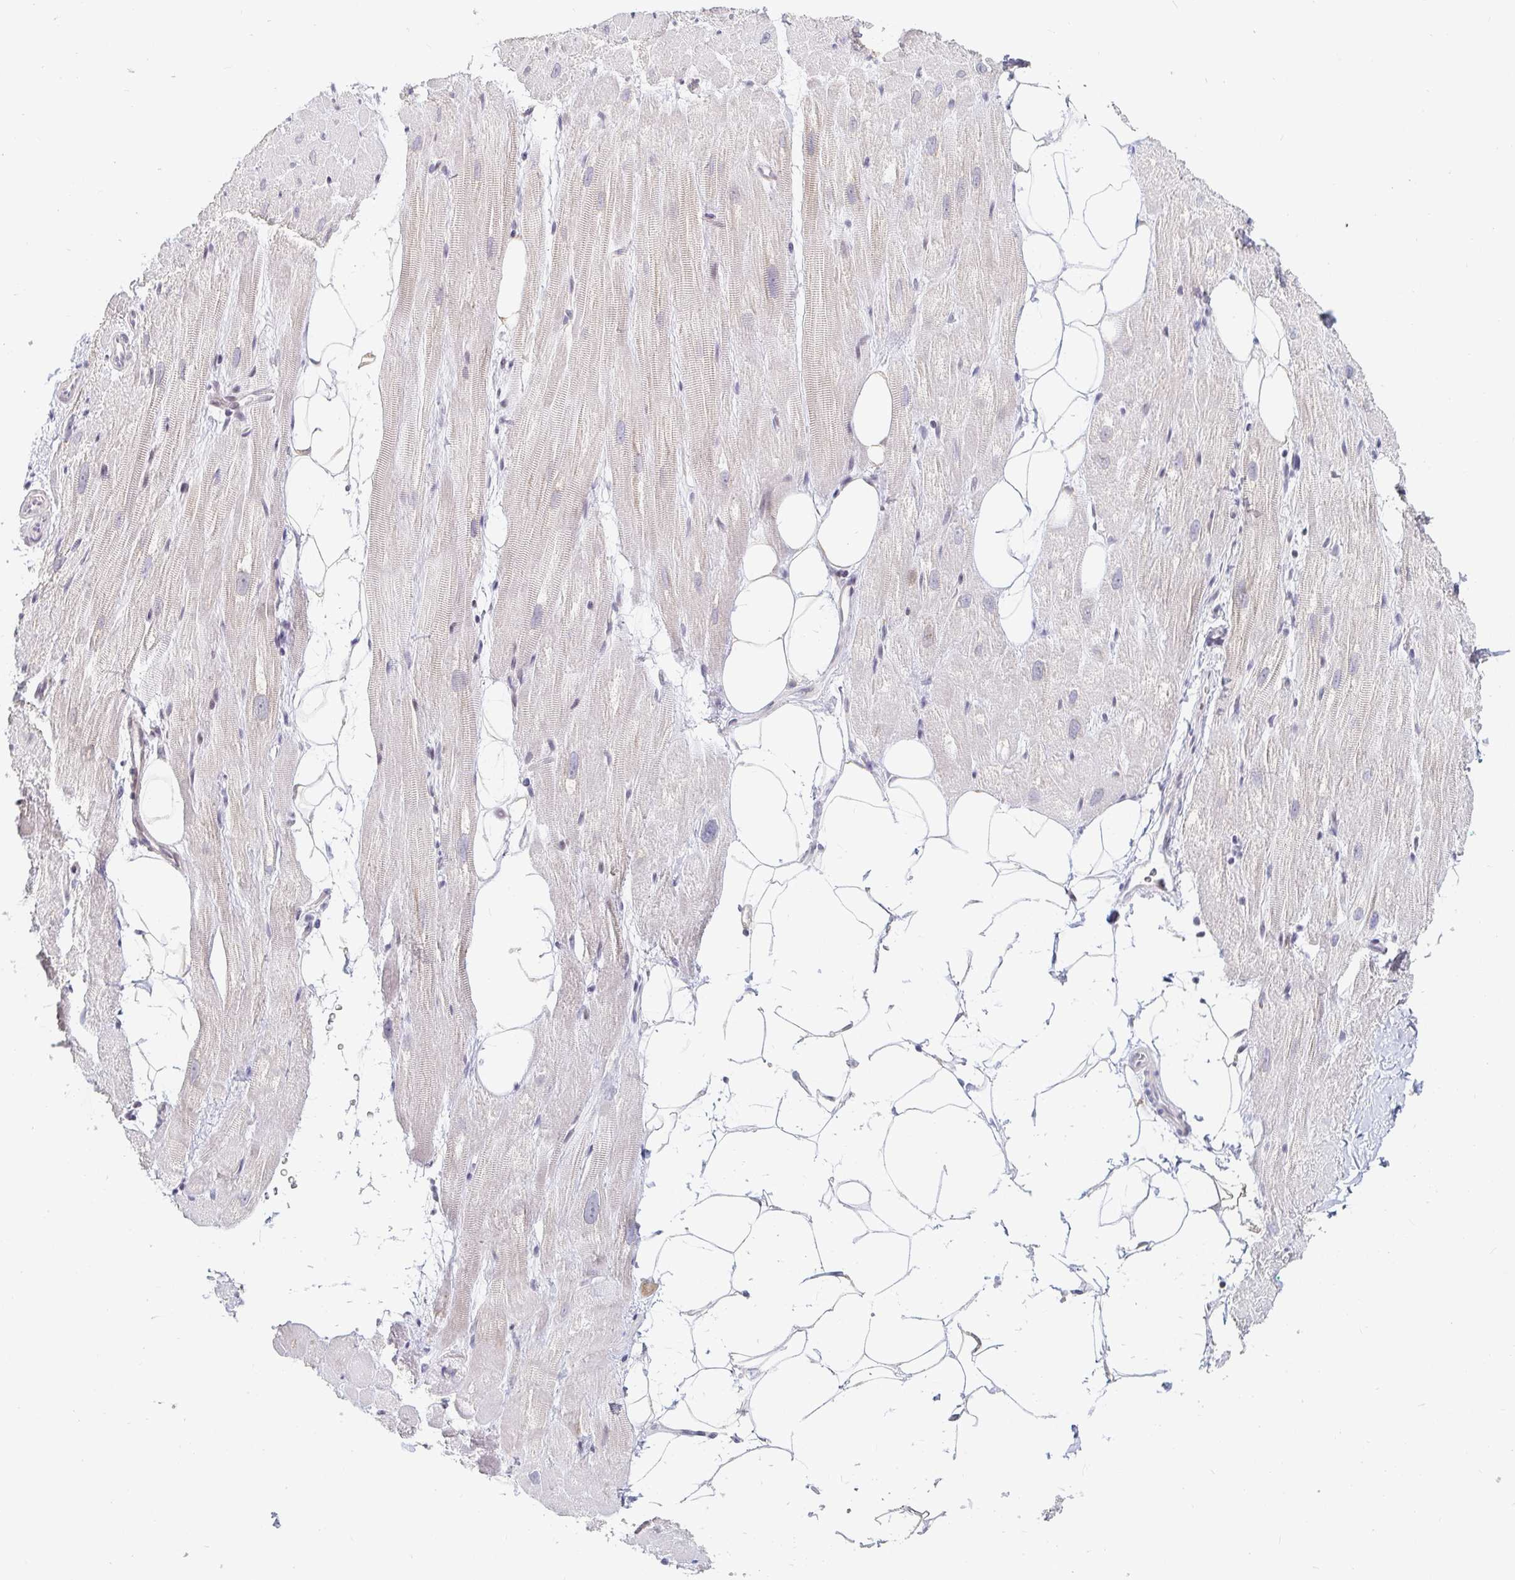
{"staining": {"intensity": "moderate", "quantity": "25%-75%", "location": "cytoplasmic/membranous"}, "tissue": "heart muscle", "cell_type": "Cardiomyocytes", "image_type": "normal", "snomed": [{"axis": "morphology", "description": "Normal tissue, NOS"}, {"axis": "topography", "description": "Heart"}], "caption": "The micrograph exhibits immunohistochemical staining of normal heart muscle. There is moderate cytoplasmic/membranous positivity is appreciated in approximately 25%-75% of cardiomyocytes.", "gene": "NME9", "patient": {"sex": "male", "age": 62}}